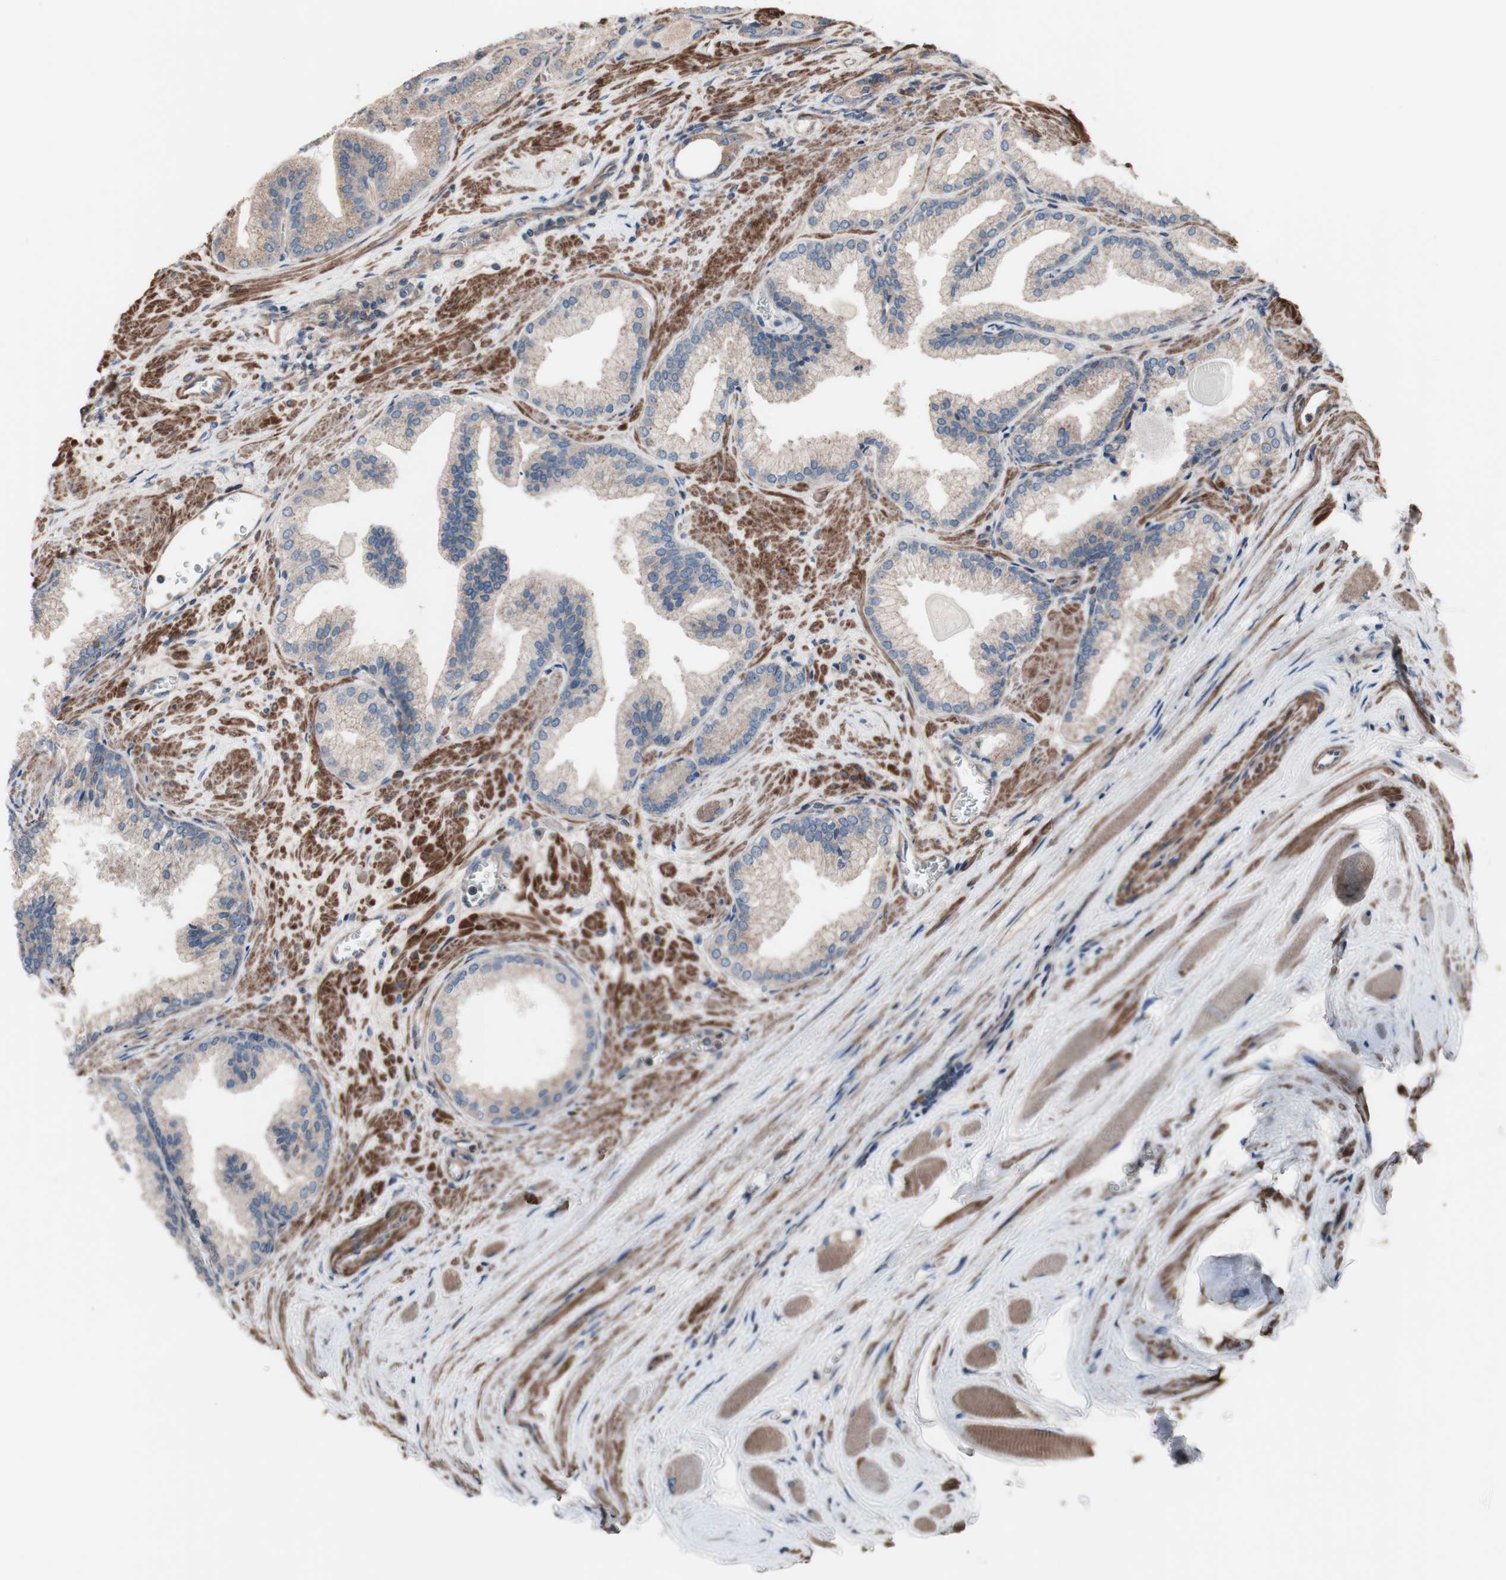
{"staining": {"intensity": "weak", "quantity": ">75%", "location": "cytoplasmic/membranous"}, "tissue": "prostate cancer", "cell_type": "Tumor cells", "image_type": "cancer", "snomed": [{"axis": "morphology", "description": "Adenocarcinoma, Low grade"}, {"axis": "topography", "description": "Prostate"}], "caption": "This micrograph exhibits IHC staining of prostate cancer, with low weak cytoplasmic/membranous positivity in about >75% of tumor cells.", "gene": "COPB1", "patient": {"sex": "male", "age": 59}}